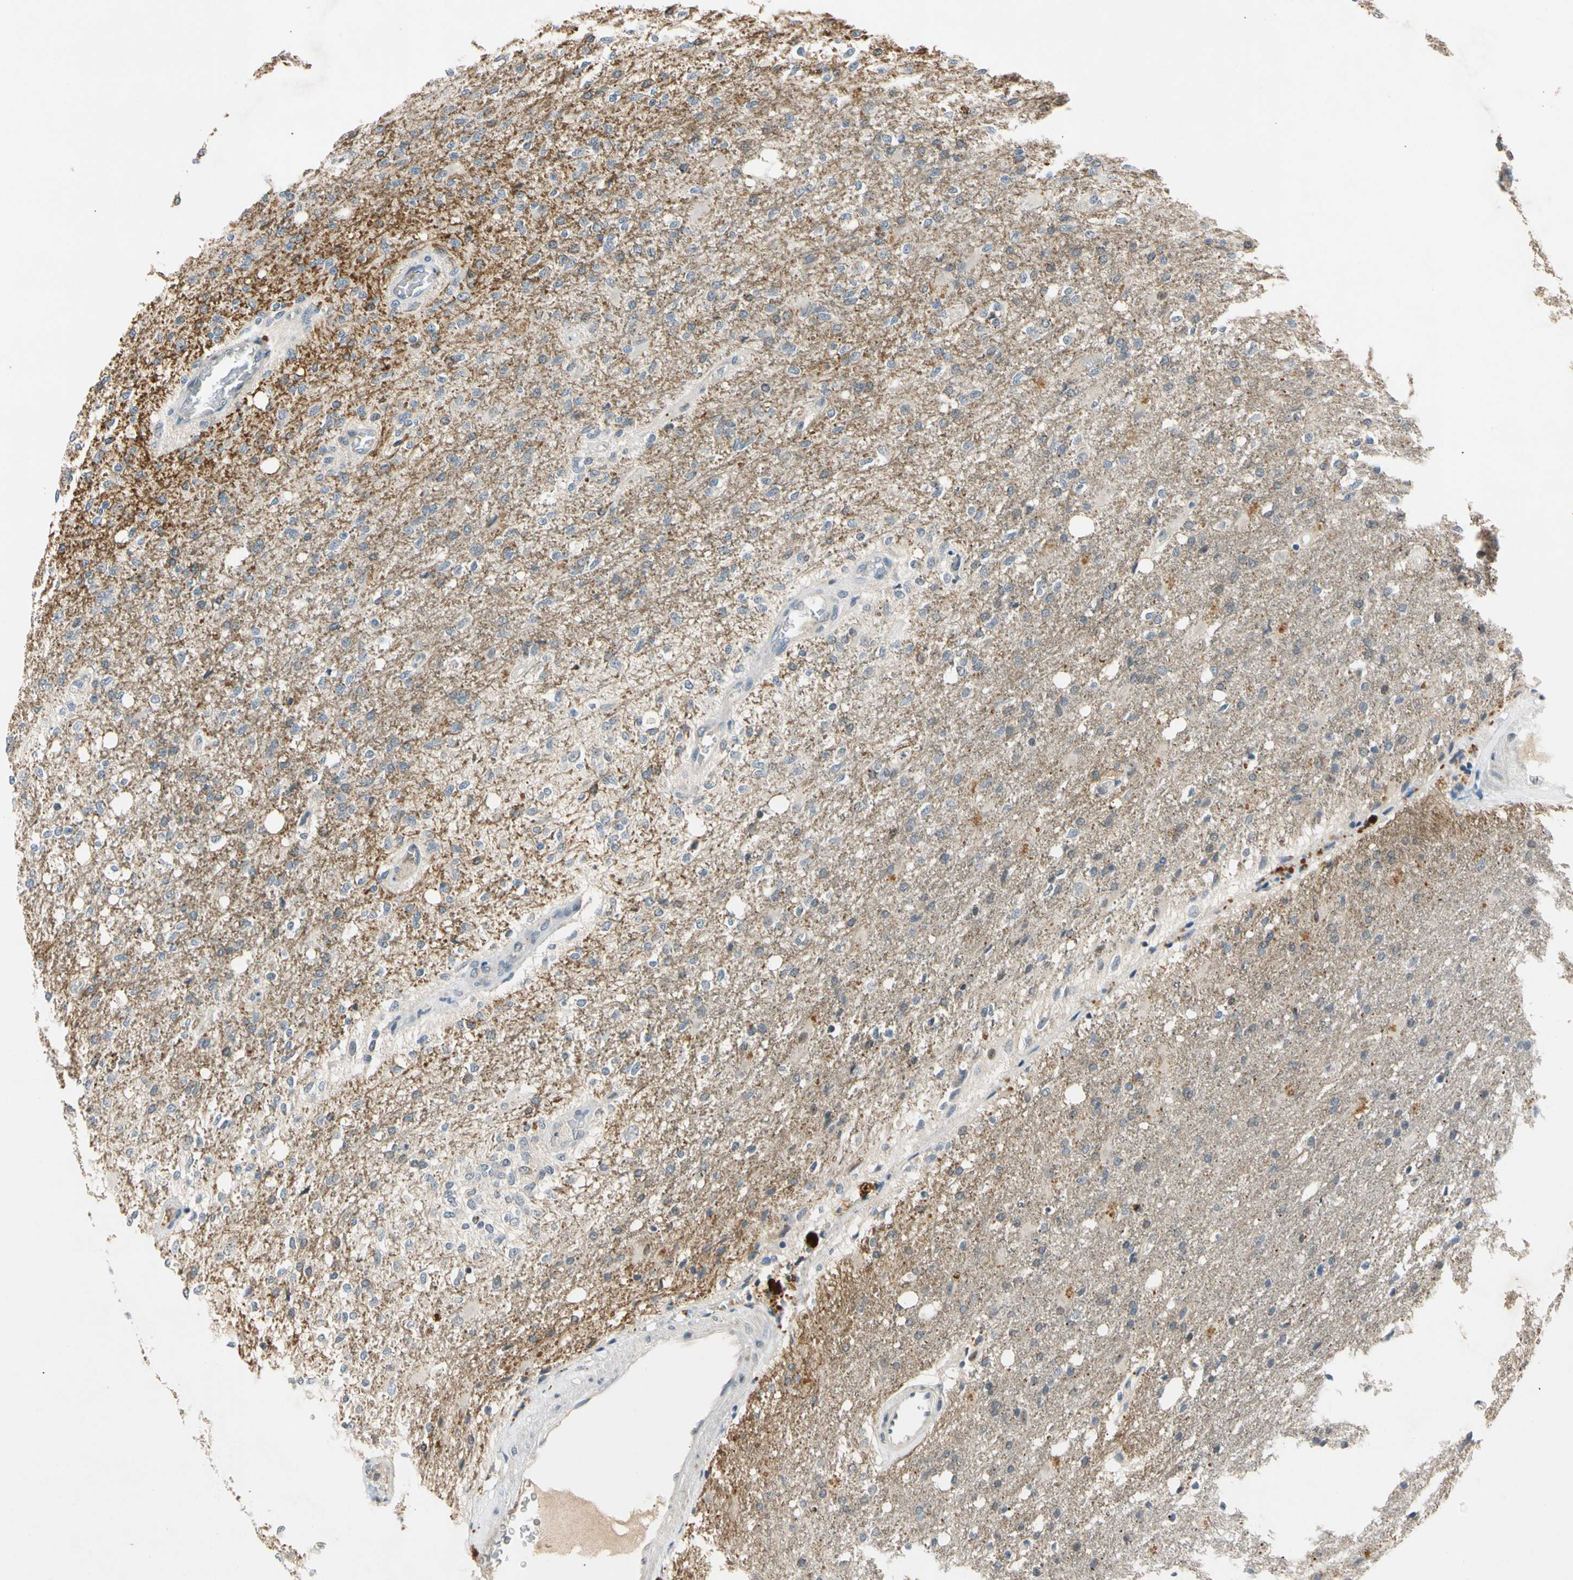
{"staining": {"intensity": "negative", "quantity": "none", "location": "none"}, "tissue": "glioma", "cell_type": "Tumor cells", "image_type": "cancer", "snomed": [{"axis": "morphology", "description": "Normal tissue, NOS"}, {"axis": "morphology", "description": "Glioma, malignant, High grade"}, {"axis": "topography", "description": "Cerebral cortex"}], "caption": "Tumor cells are negative for brown protein staining in malignant glioma (high-grade). Brightfield microscopy of immunohistochemistry (IHC) stained with DAB (brown) and hematoxylin (blue), captured at high magnification.", "gene": "RIOX2", "patient": {"sex": "male", "age": 77}}